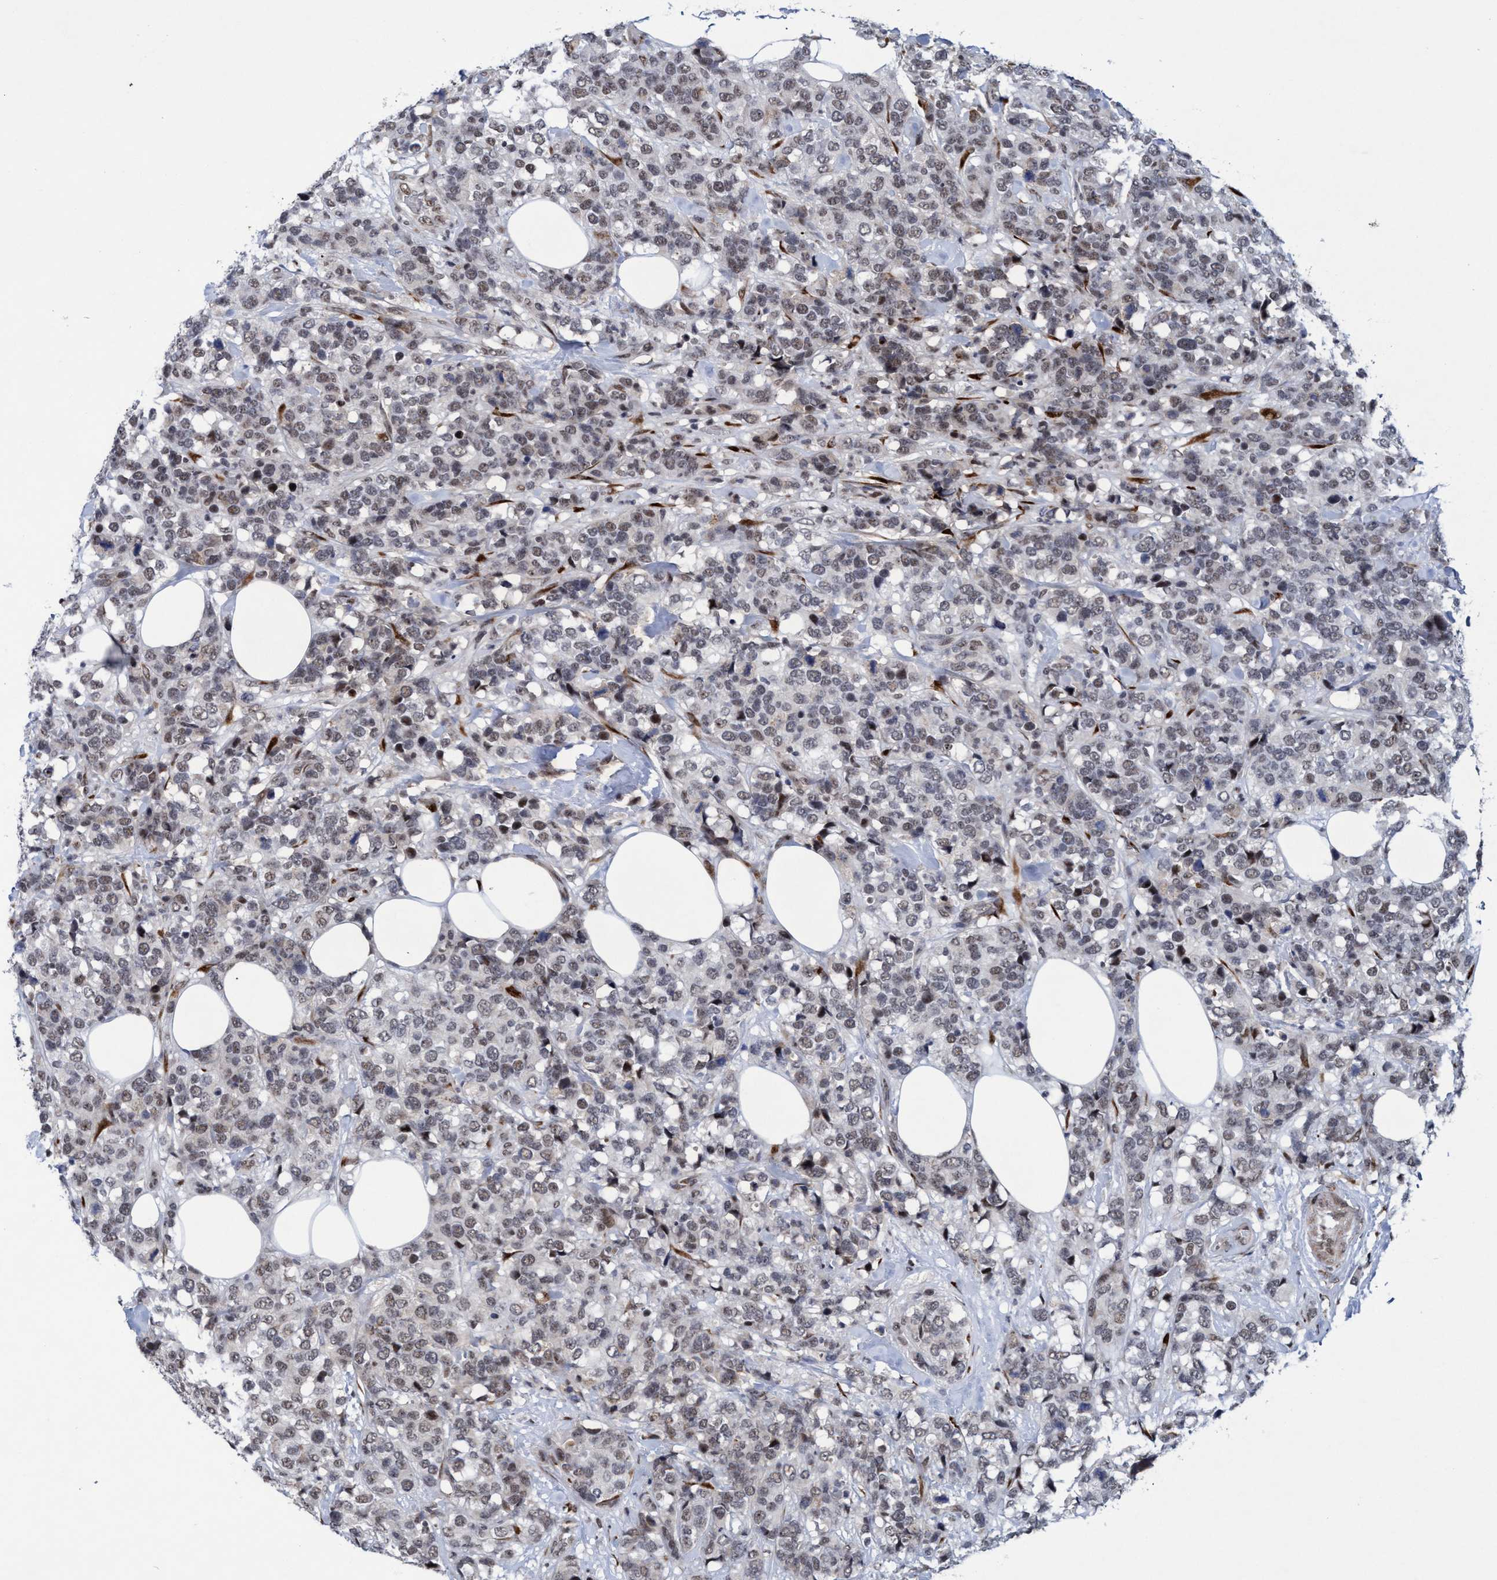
{"staining": {"intensity": "weak", "quantity": "25%-75%", "location": "nuclear"}, "tissue": "breast cancer", "cell_type": "Tumor cells", "image_type": "cancer", "snomed": [{"axis": "morphology", "description": "Lobular carcinoma"}, {"axis": "topography", "description": "Breast"}], "caption": "IHC image of human breast lobular carcinoma stained for a protein (brown), which shows low levels of weak nuclear expression in about 25%-75% of tumor cells.", "gene": "GLT6D1", "patient": {"sex": "female", "age": 59}}